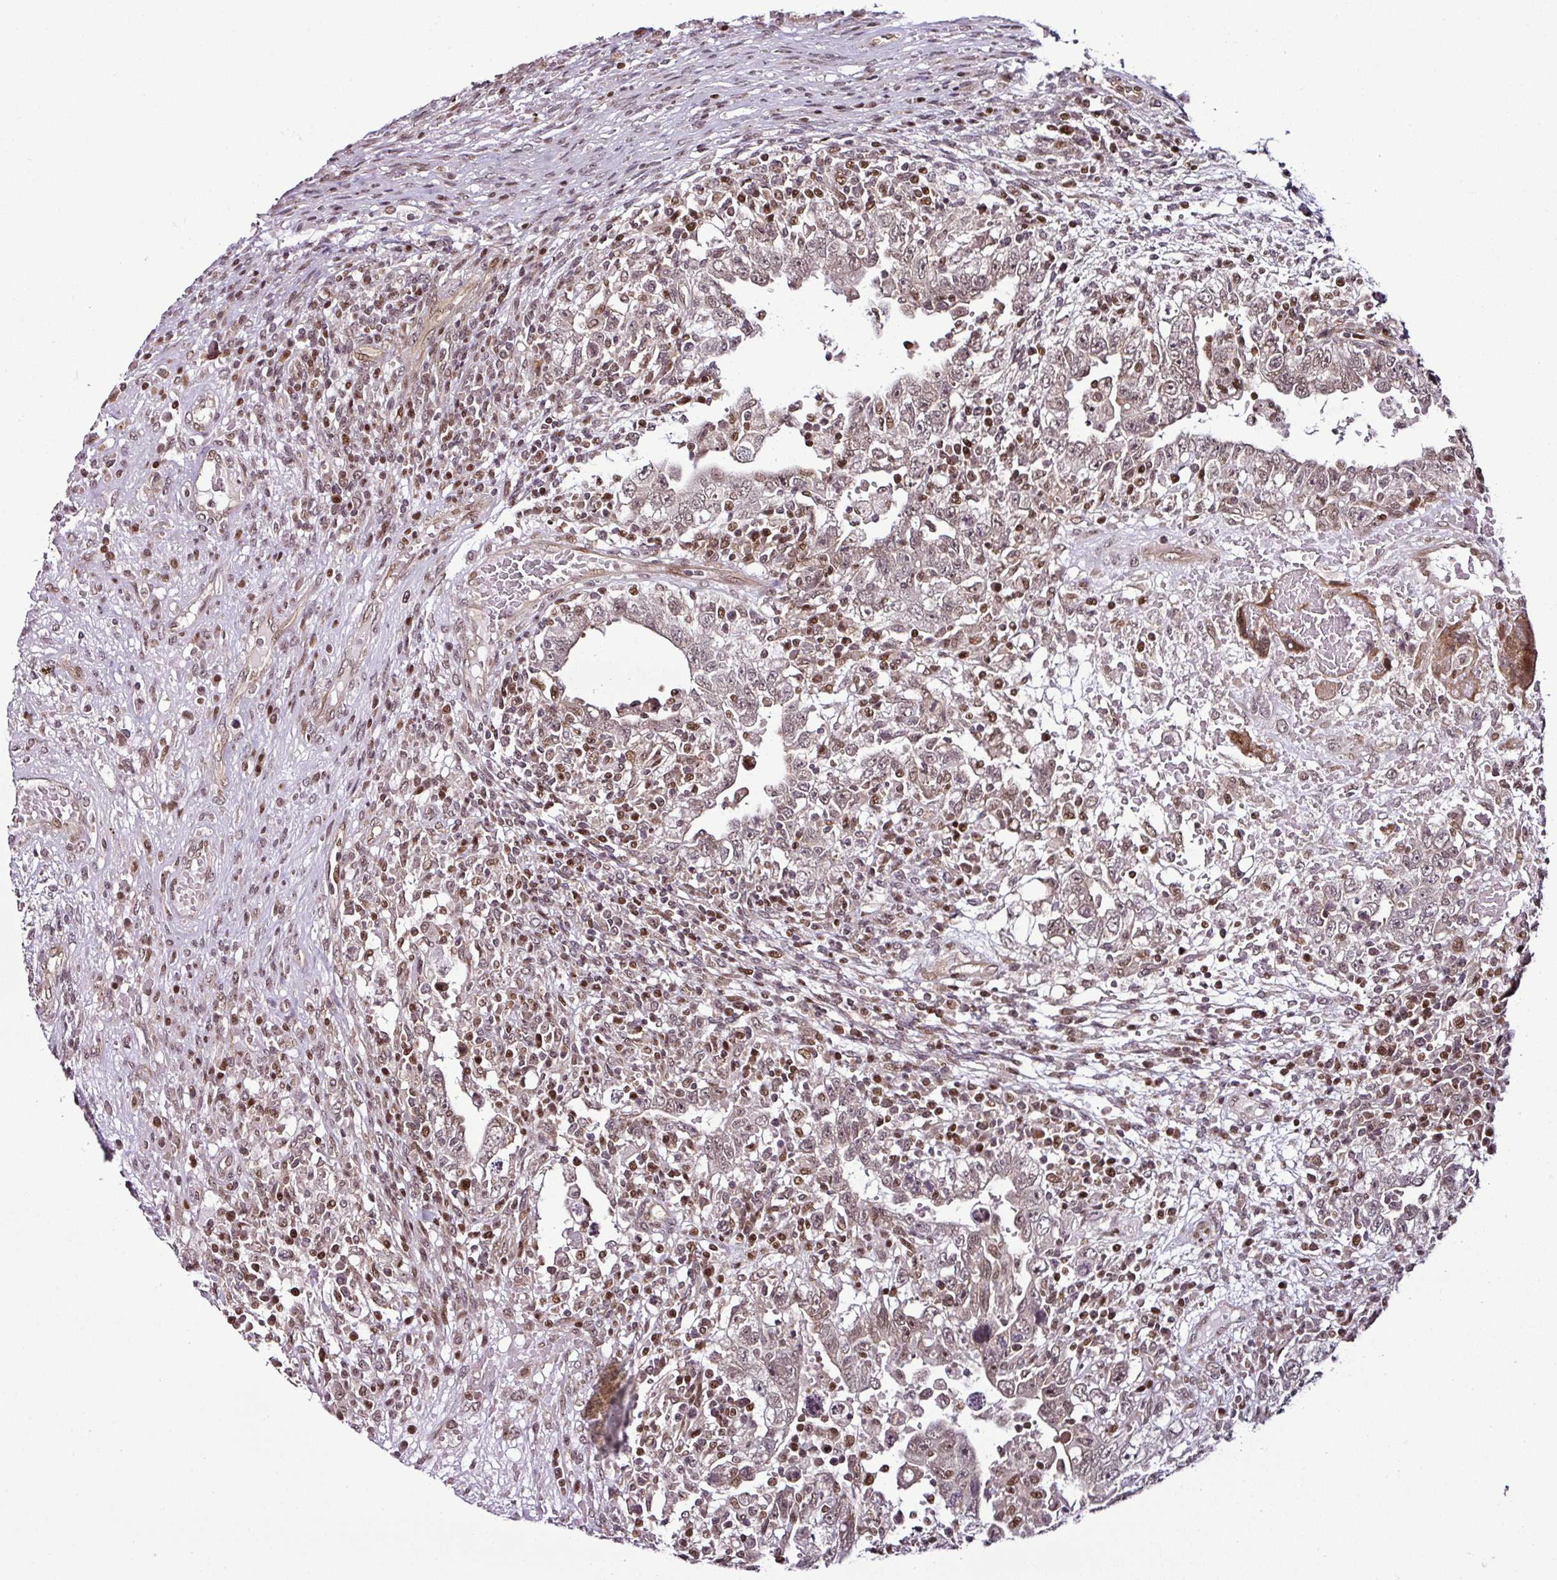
{"staining": {"intensity": "weak", "quantity": "<25%", "location": "nuclear"}, "tissue": "testis cancer", "cell_type": "Tumor cells", "image_type": "cancer", "snomed": [{"axis": "morphology", "description": "Carcinoma, Embryonal, NOS"}, {"axis": "topography", "description": "Testis"}], "caption": "Immunohistochemistry of human testis cancer (embryonal carcinoma) demonstrates no positivity in tumor cells.", "gene": "COPRS", "patient": {"sex": "male", "age": 26}}